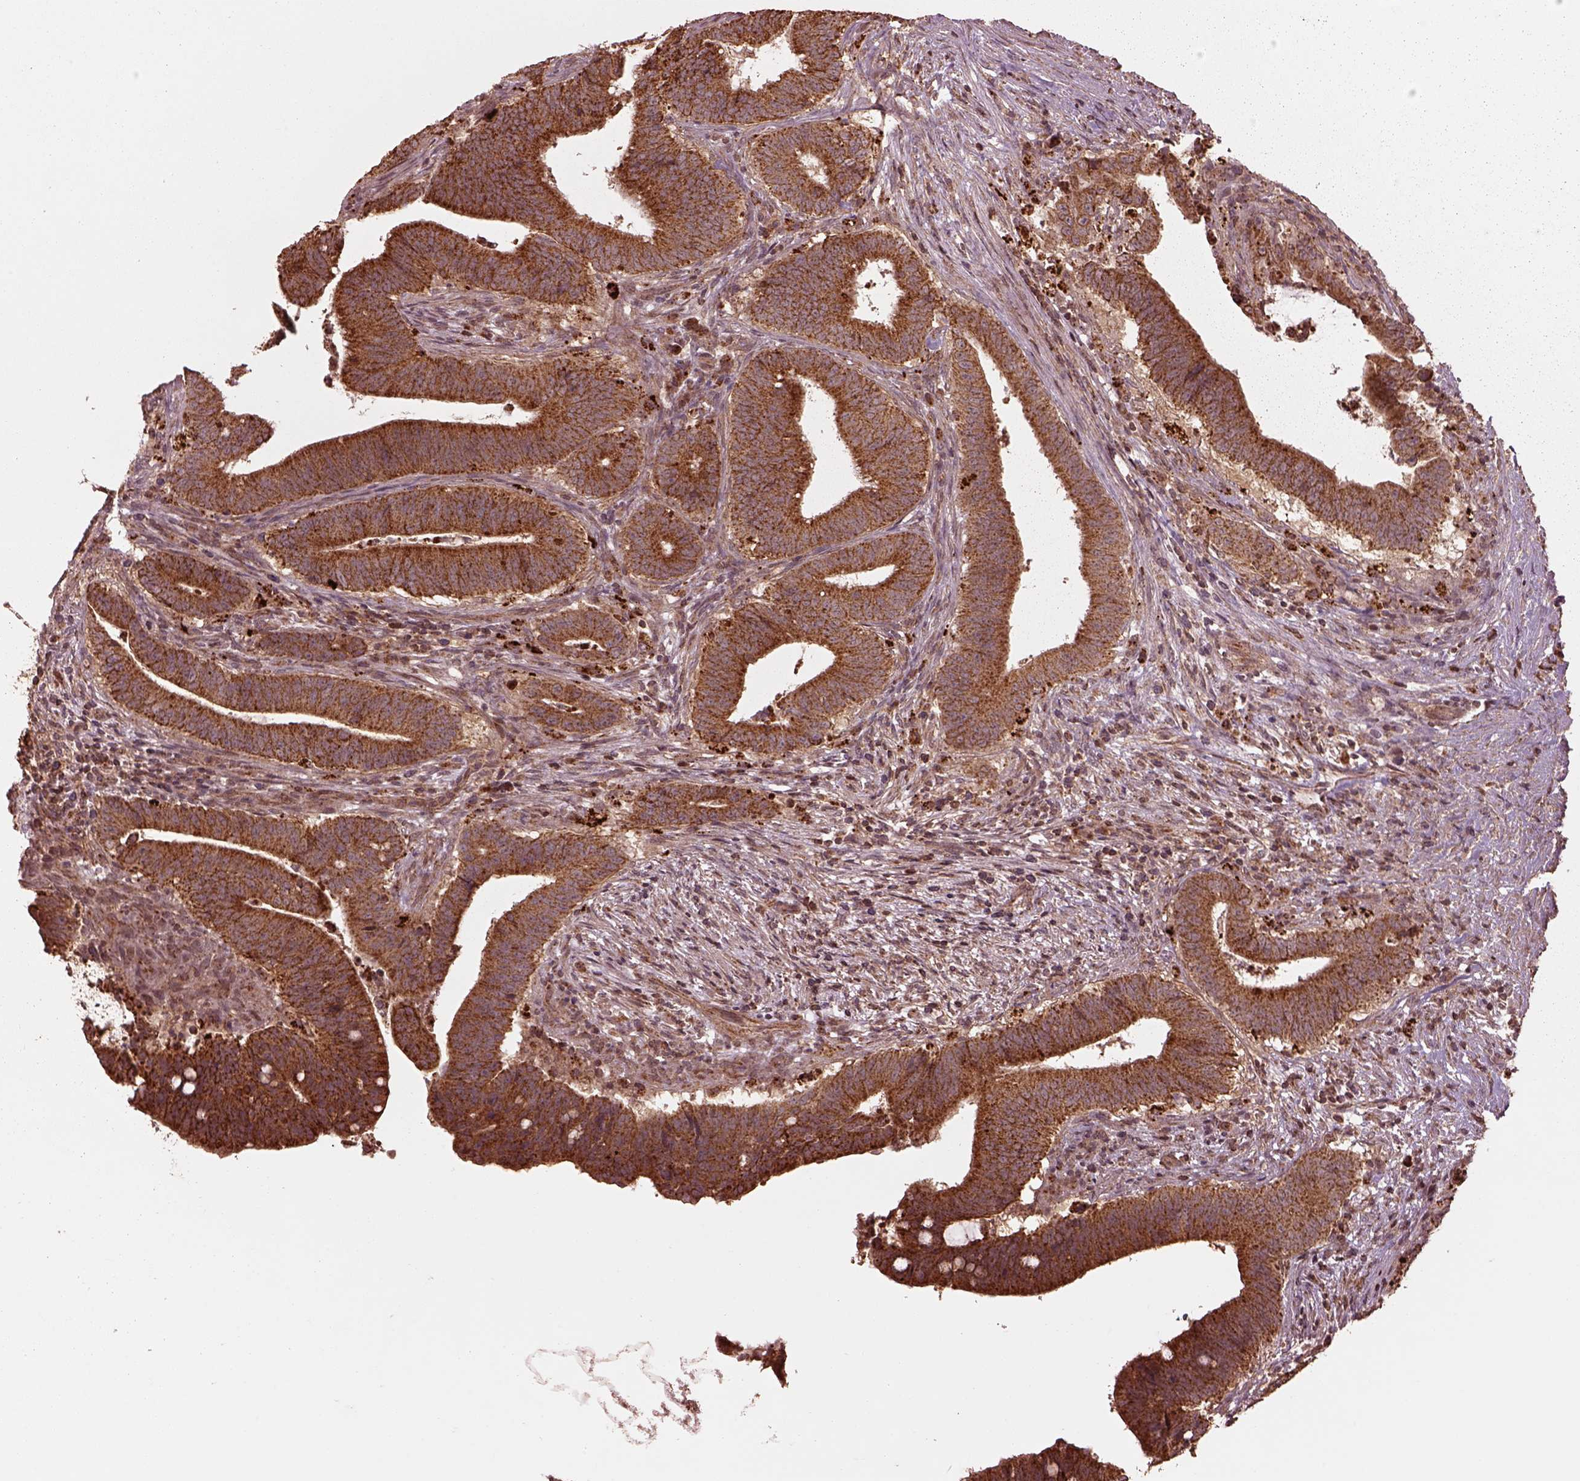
{"staining": {"intensity": "strong", "quantity": ">75%", "location": "cytoplasmic/membranous"}, "tissue": "colorectal cancer", "cell_type": "Tumor cells", "image_type": "cancer", "snomed": [{"axis": "morphology", "description": "Adenocarcinoma, NOS"}, {"axis": "topography", "description": "Colon"}], "caption": "Immunohistochemical staining of colorectal adenocarcinoma reveals strong cytoplasmic/membranous protein staining in about >75% of tumor cells.", "gene": "SEL1L3", "patient": {"sex": "female", "age": 43}}